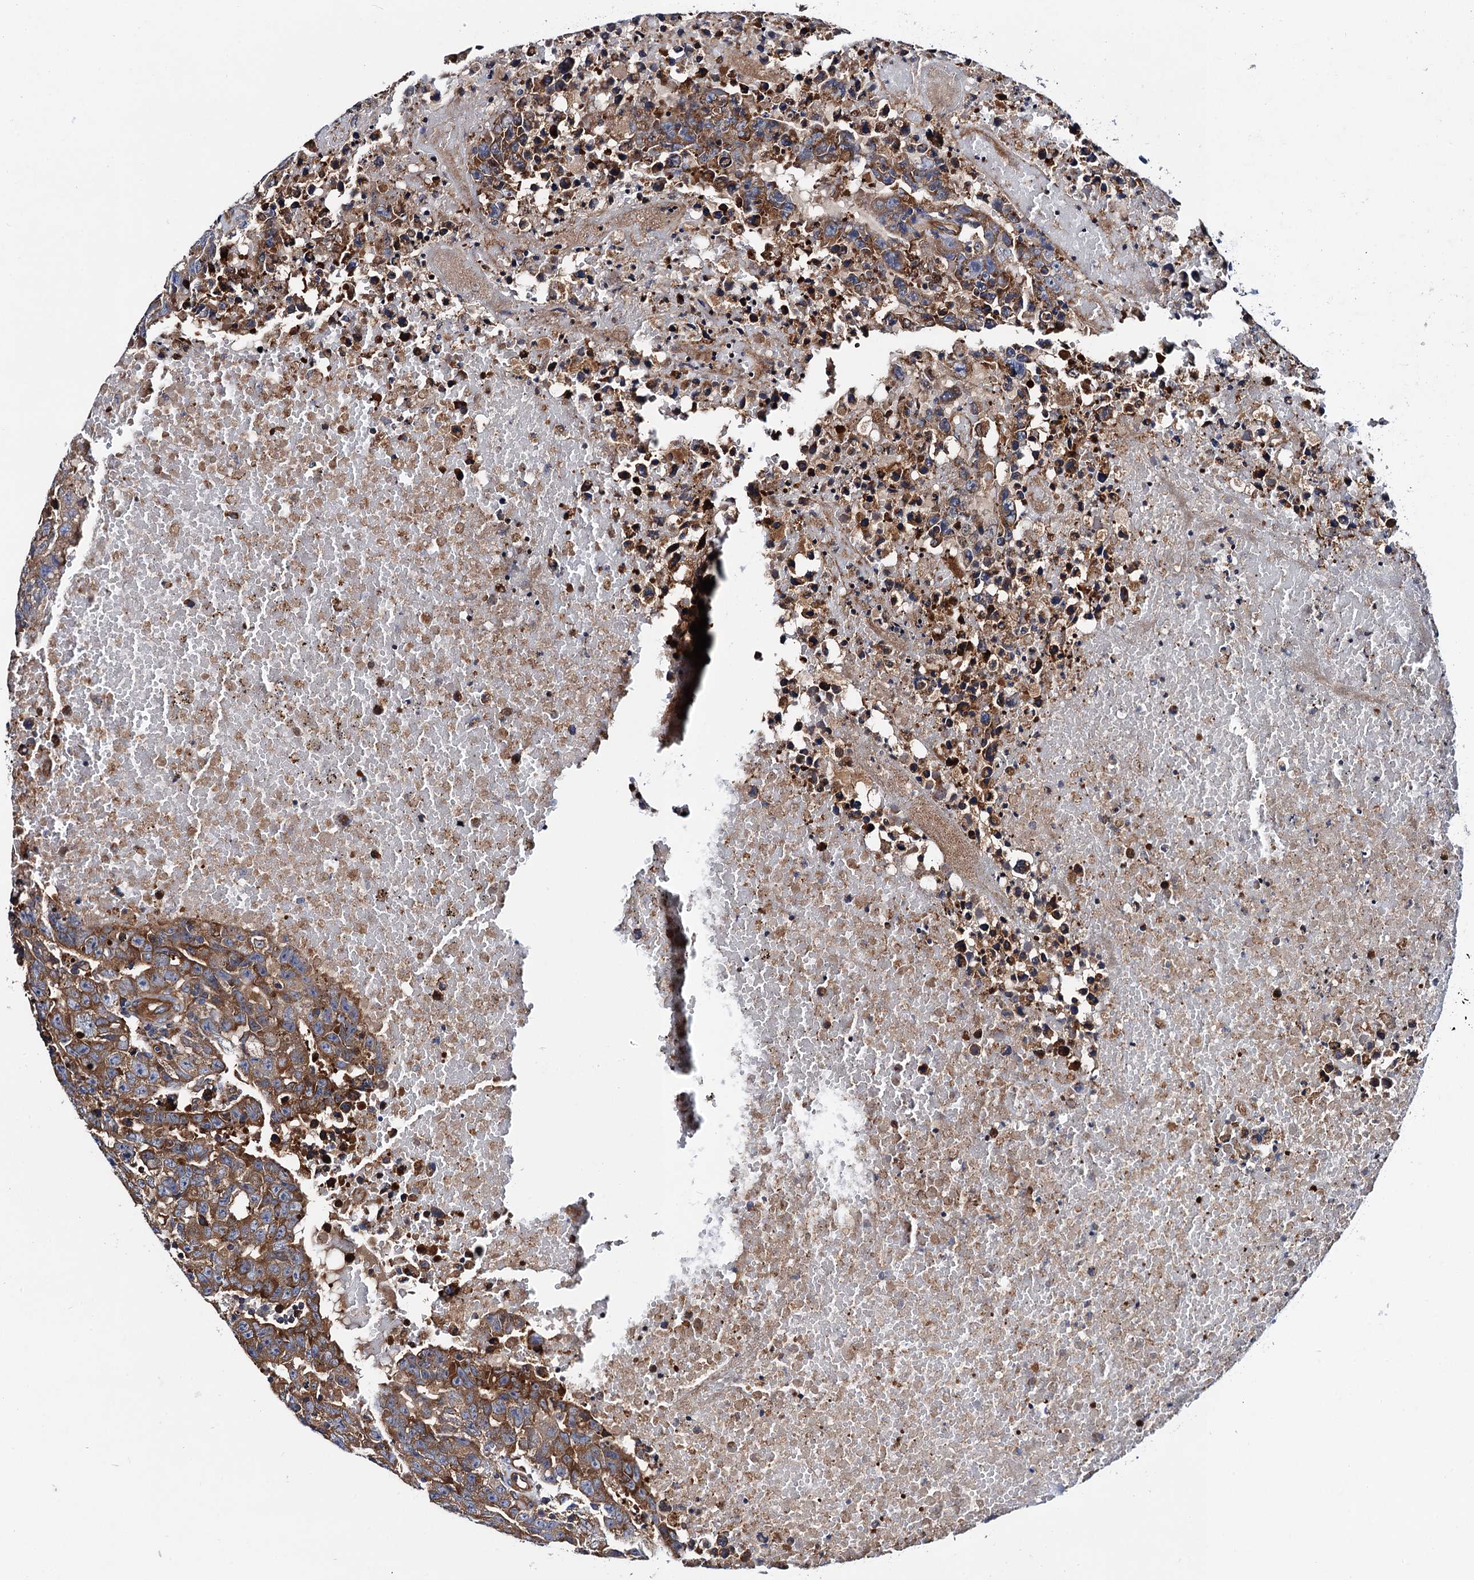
{"staining": {"intensity": "moderate", "quantity": ">75%", "location": "cytoplasmic/membranous"}, "tissue": "testis cancer", "cell_type": "Tumor cells", "image_type": "cancer", "snomed": [{"axis": "morphology", "description": "Carcinoma, Embryonal, NOS"}, {"axis": "topography", "description": "Testis"}], "caption": "Embryonal carcinoma (testis) was stained to show a protein in brown. There is medium levels of moderate cytoplasmic/membranous staining in approximately >75% of tumor cells. The protein is stained brown, and the nuclei are stained in blue (DAB (3,3'-diaminobenzidine) IHC with brightfield microscopy, high magnification).", "gene": "MRPL48", "patient": {"sex": "male", "age": 25}}